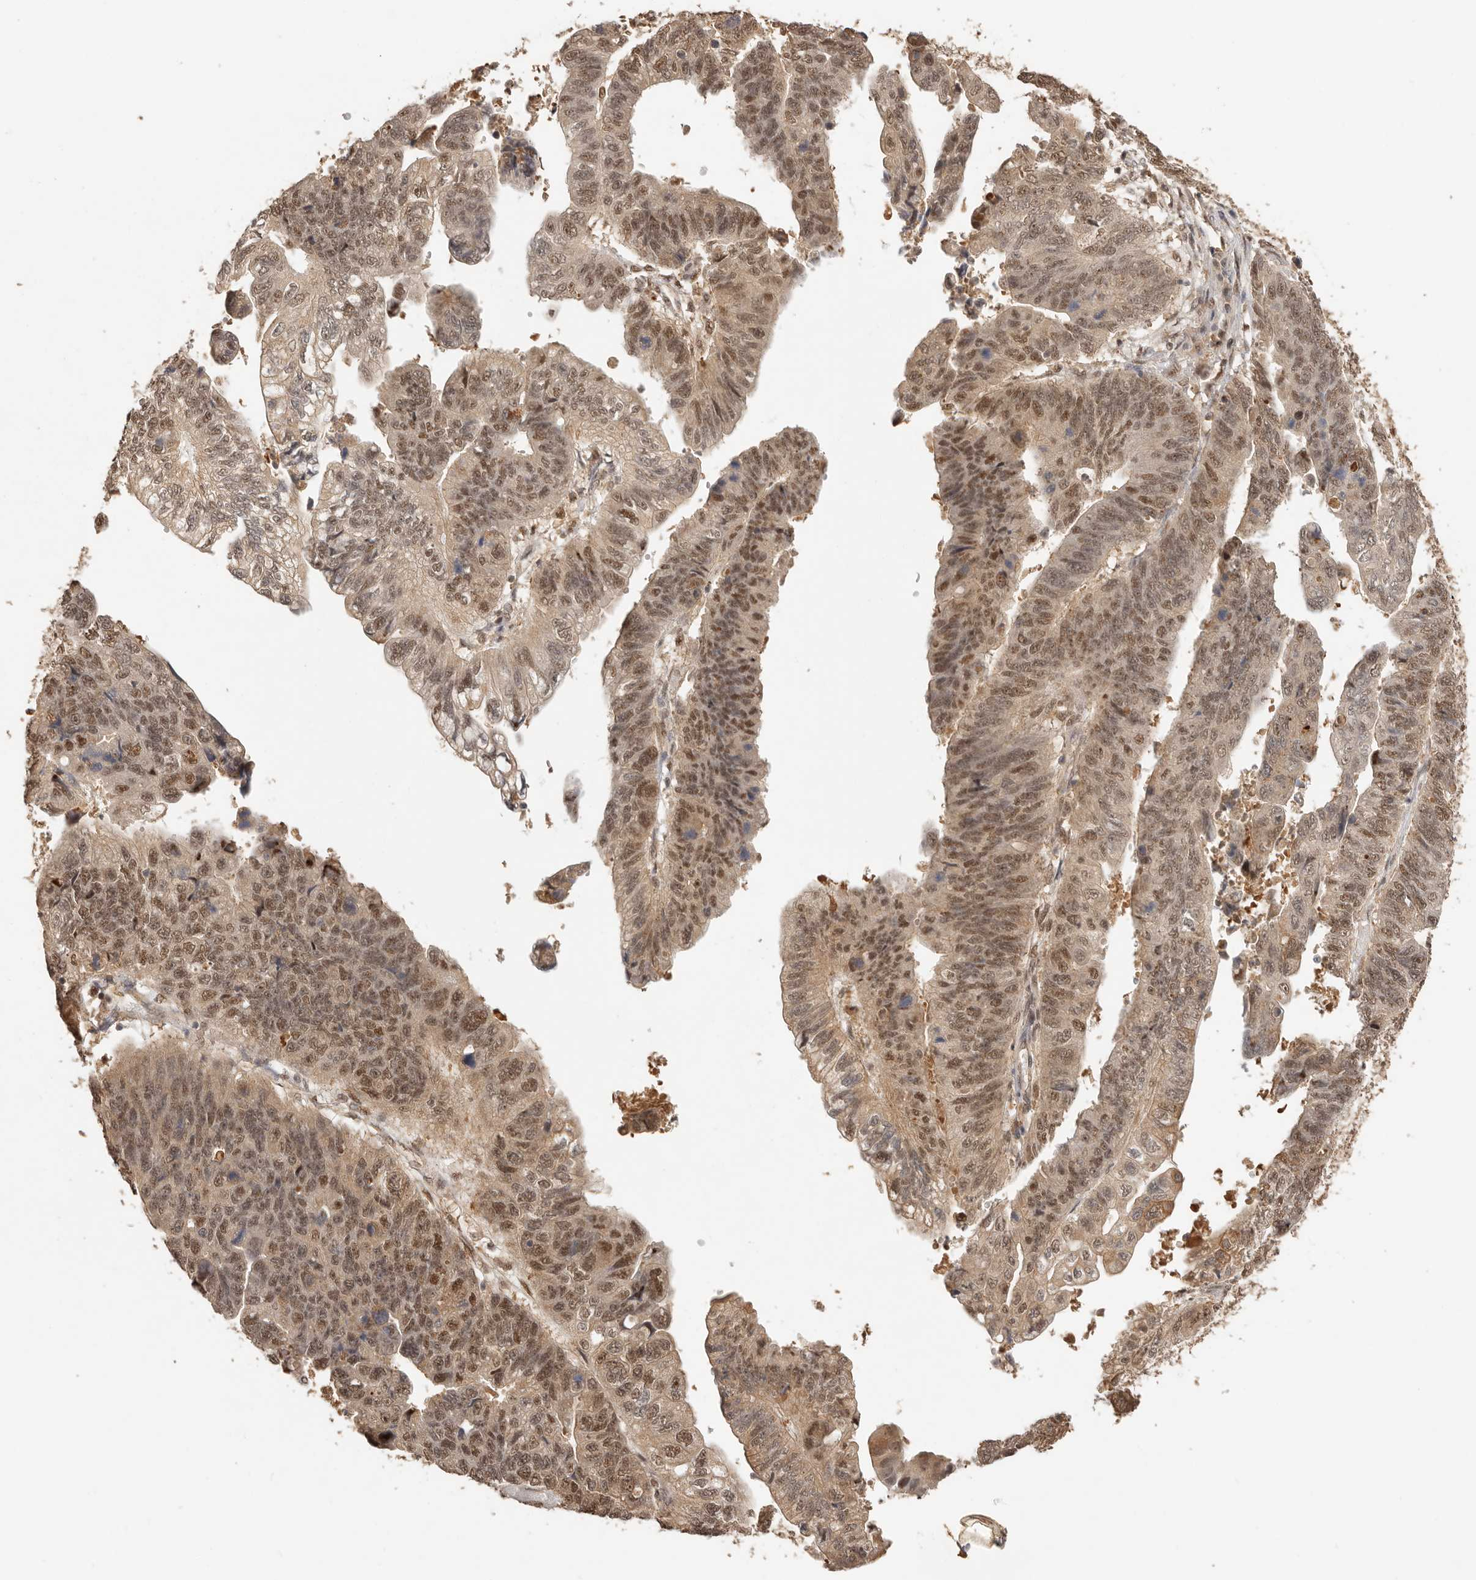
{"staining": {"intensity": "moderate", "quantity": ">75%", "location": "cytoplasmic/membranous,nuclear"}, "tissue": "stomach cancer", "cell_type": "Tumor cells", "image_type": "cancer", "snomed": [{"axis": "morphology", "description": "Adenocarcinoma, NOS"}, {"axis": "topography", "description": "Stomach"}], "caption": "This is a micrograph of immunohistochemistry staining of stomach adenocarcinoma, which shows moderate expression in the cytoplasmic/membranous and nuclear of tumor cells.", "gene": "PSMA5", "patient": {"sex": "male", "age": 59}}